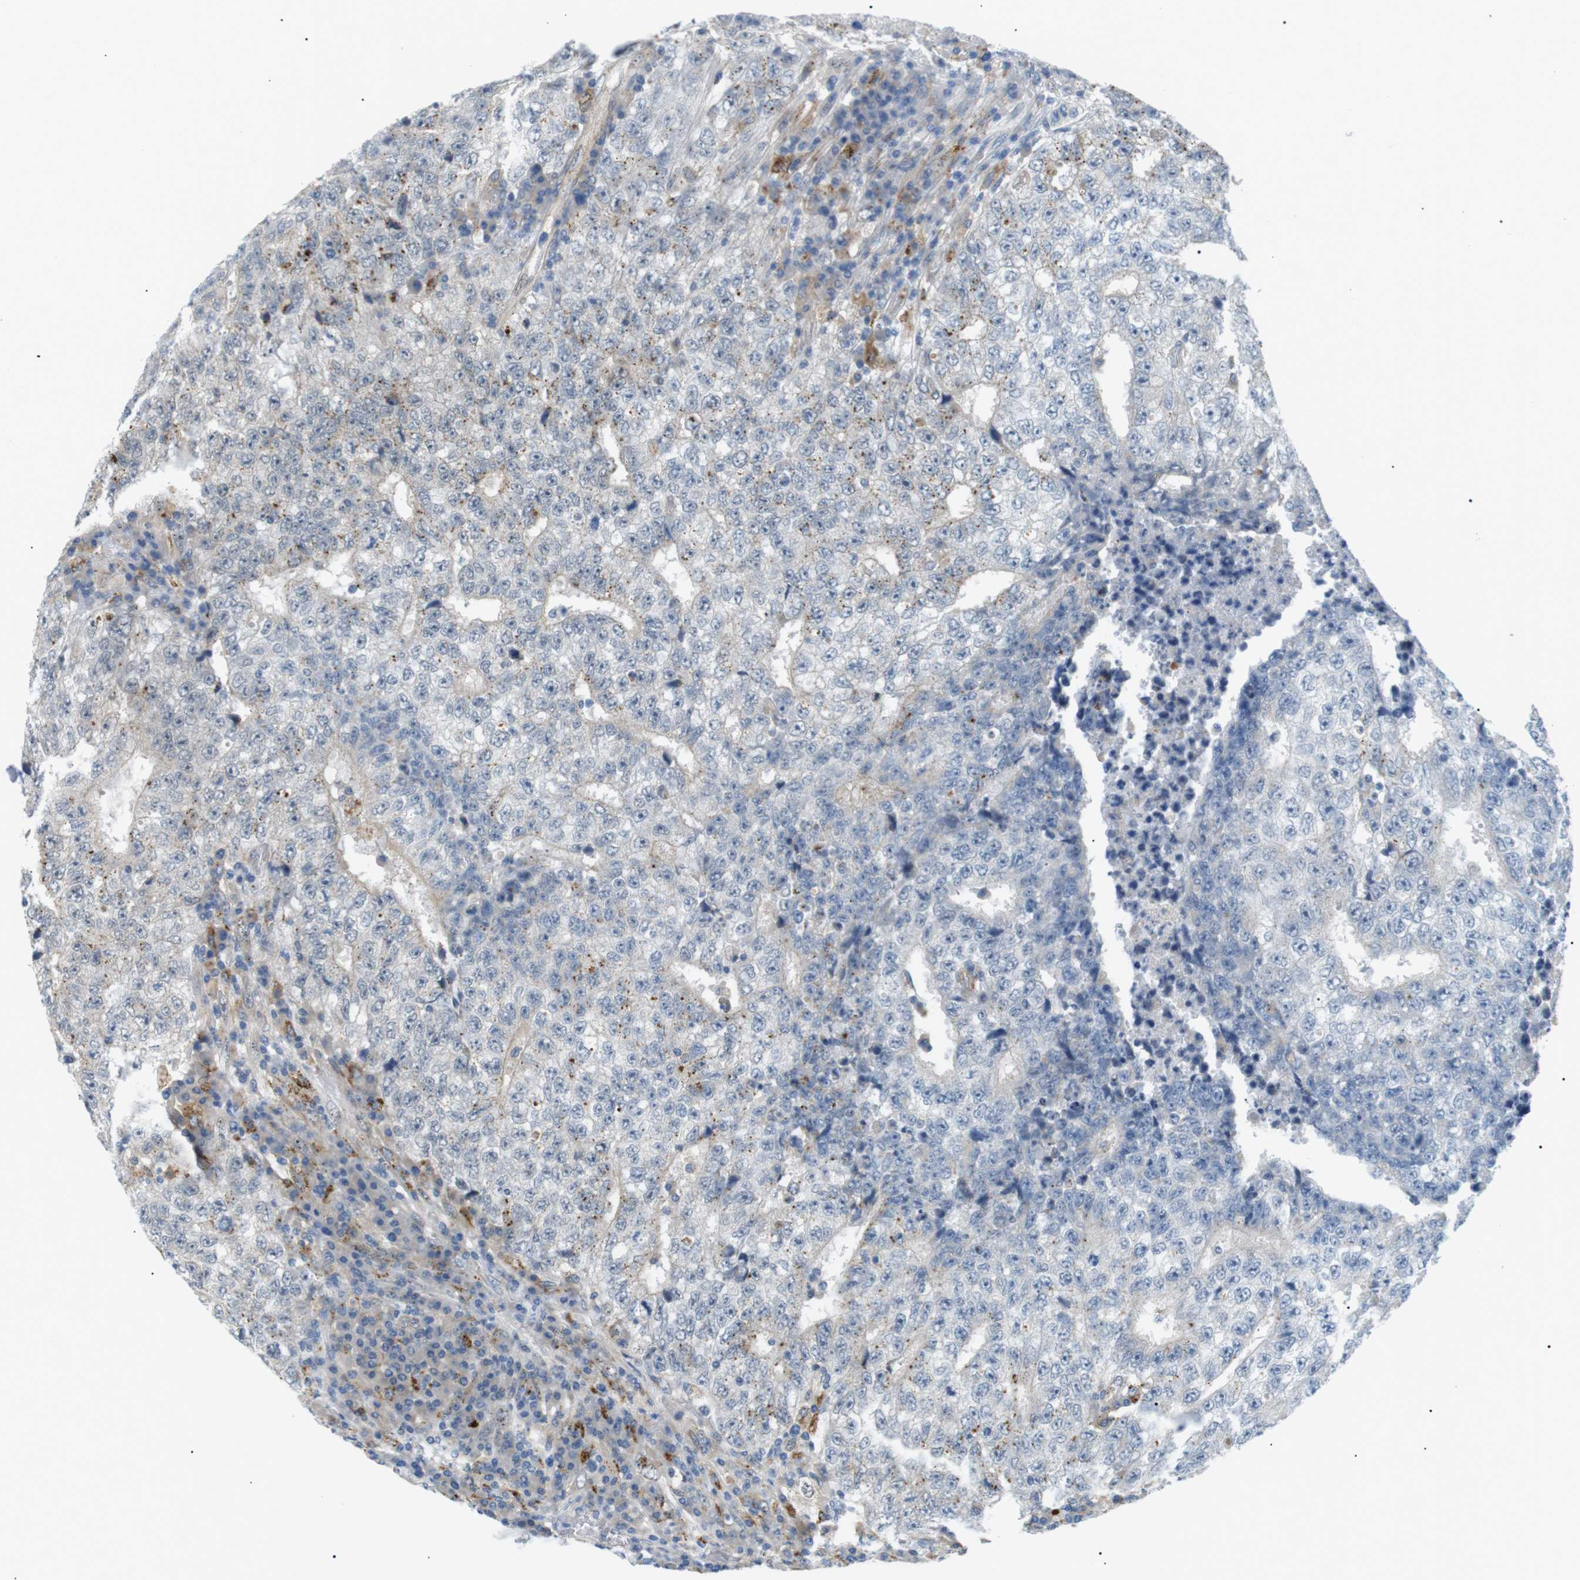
{"staining": {"intensity": "moderate", "quantity": "<25%", "location": "cytoplasmic/membranous"}, "tissue": "testis cancer", "cell_type": "Tumor cells", "image_type": "cancer", "snomed": [{"axis": "morphology", "description": "Necrosis, NOS"}, {"axis": "morphology", "description": "Carcinoma, Embryonal, NOS"}, {"axis": "topography", "description": "Testis"}], "caption": "Testis cancer (embryonal carcinoma) was stained to show a protein in brown. There is low levels of moderate cytoplasmic/membranous staining in approximately <25% of tumor cells.", "gene": "B4GALNT2", "patient": {"sex": "male", "age": 19}}